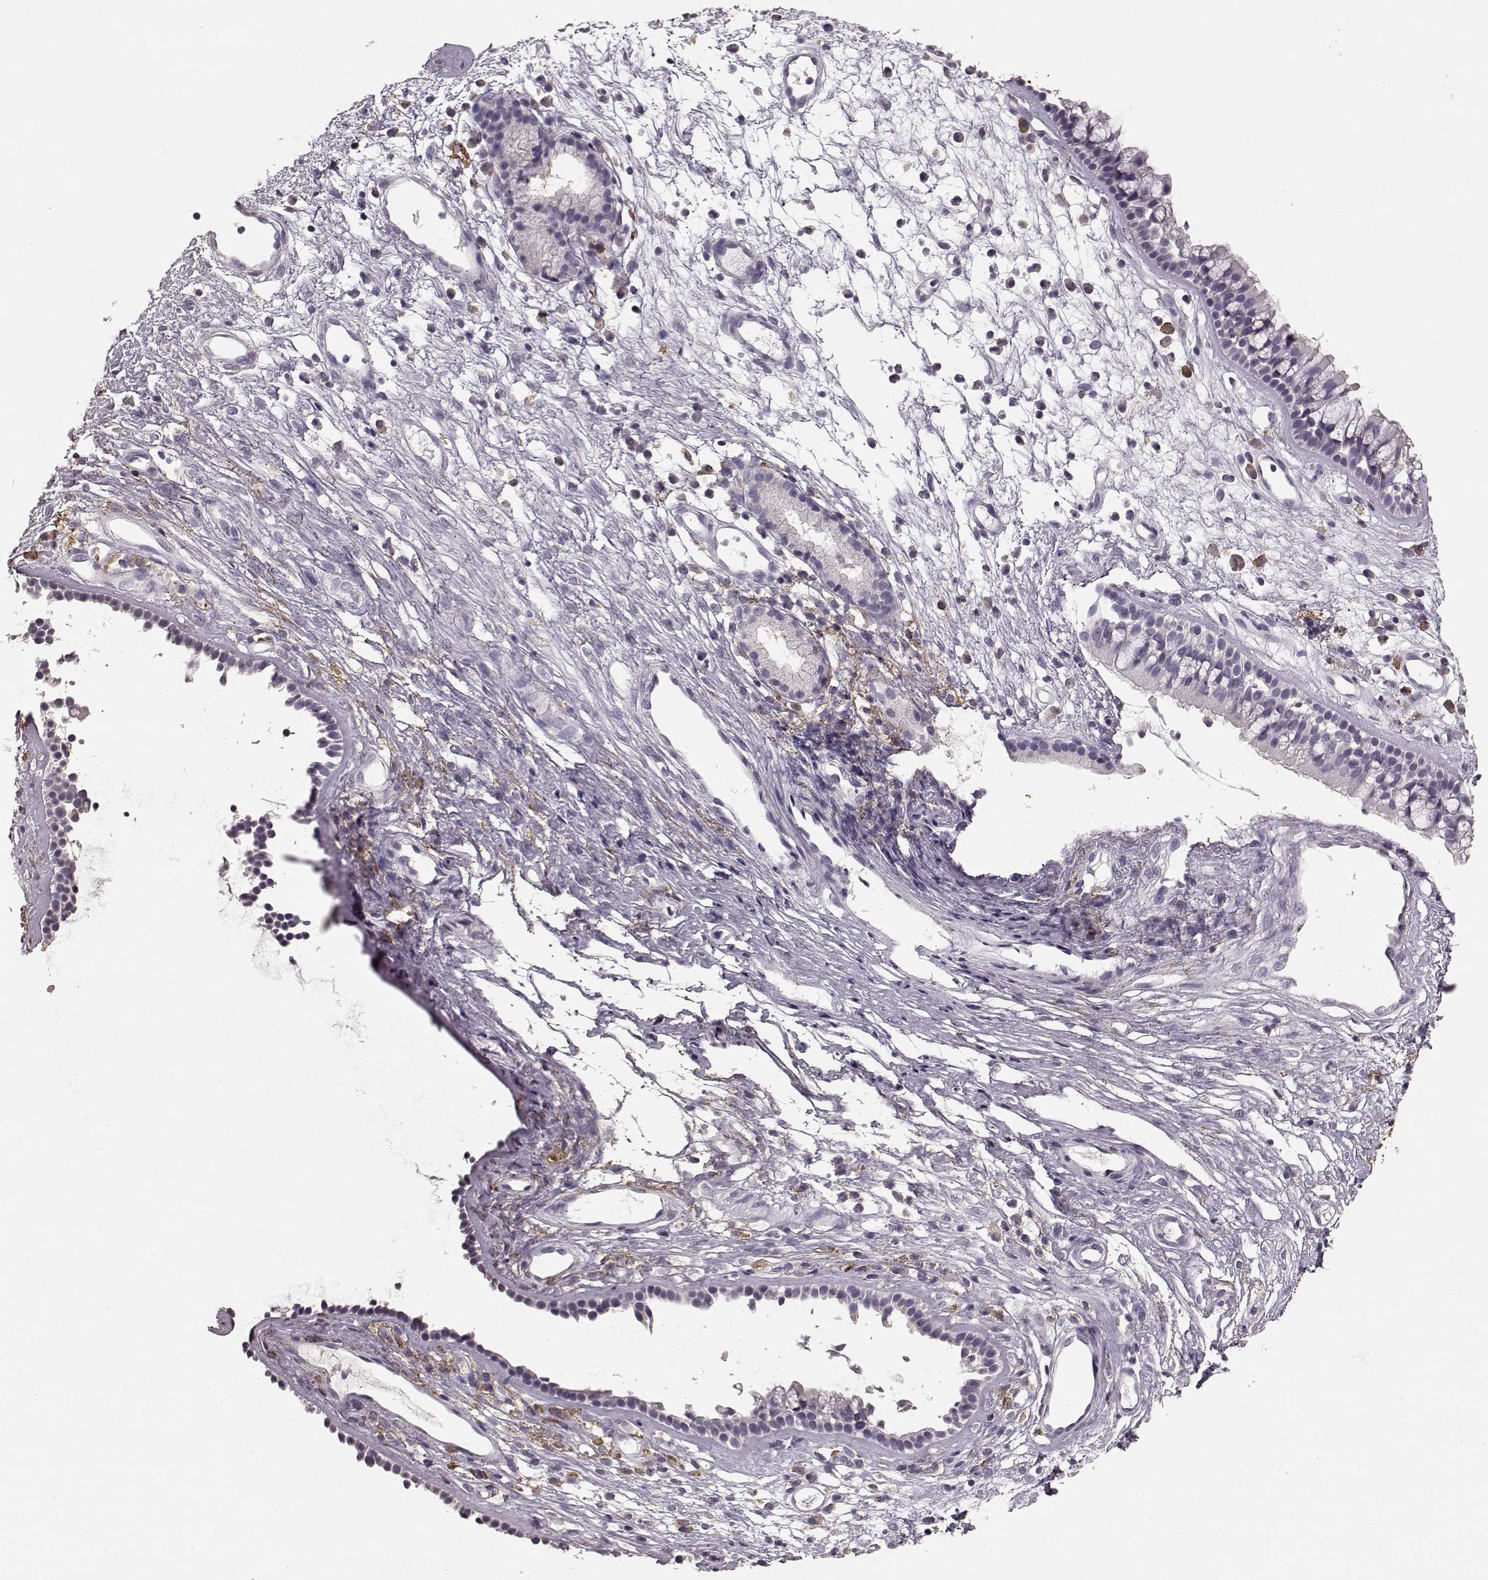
{"staining": {"intensity": "negative", "quantity": "none", "location": "none"}, "tissue": "nasopharynx", "cell_type": "Respiratory epithelial cells", "image_type": "normal", "snomed": [{"axis": "morphology", "description": "Normal tissue, NOS"}, {"axis": "topography", "description": "Nasopharynx"}], "caption": "IHC of normal nasopharynx displays no positivity in respiratory epithelial cells. (Immunohistochemistry (ihc), brightfield microscopy, high magnification).", "gene": "GABRG3", "patient": {"sex": "male", "age": 77}}